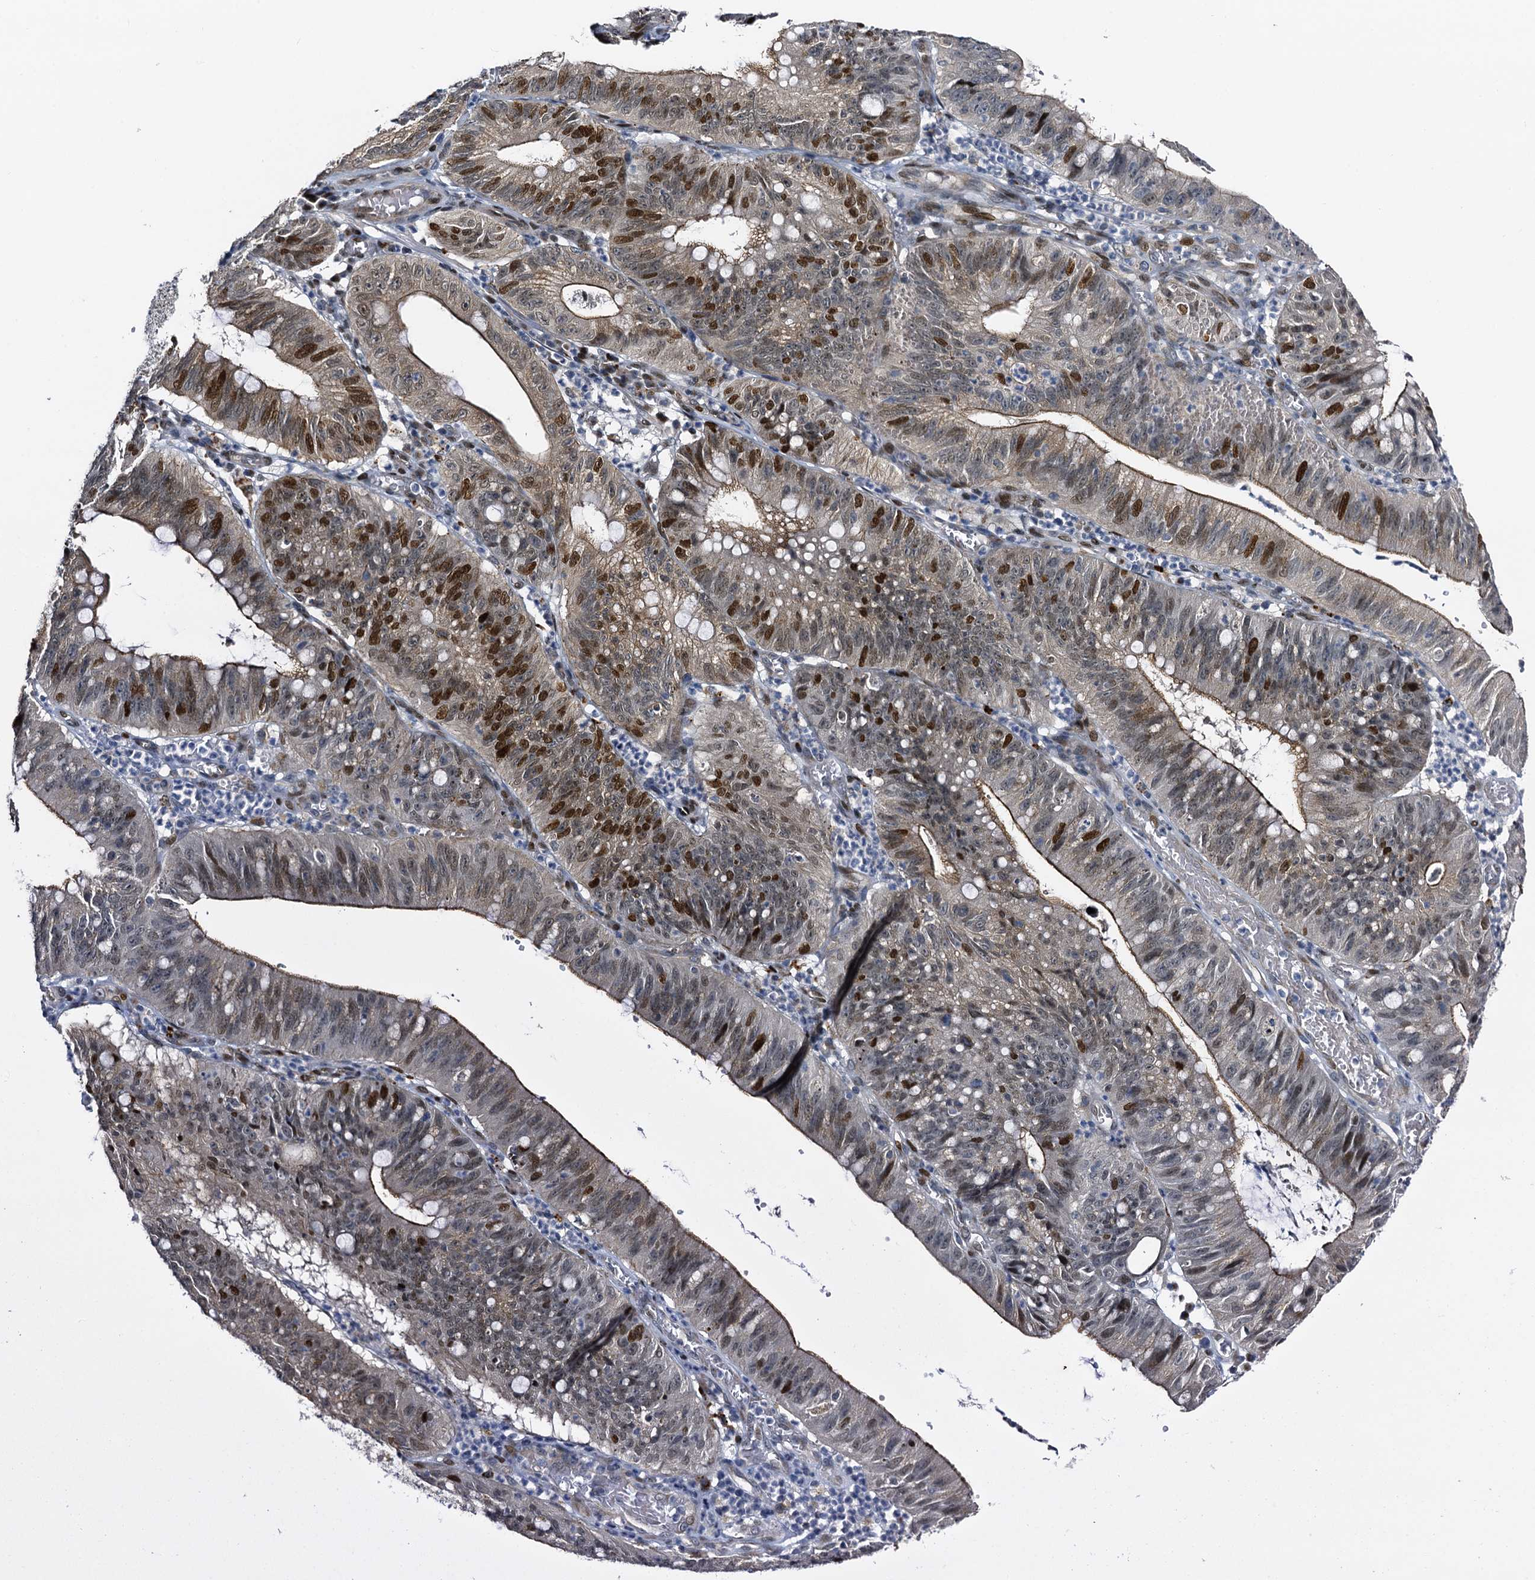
{"staining": {"intensity": "moderate", "quantity": "25%-75%", "location": "nuclear"}, "tissue": "stomach cancer", "cell_type": "Tumor cells", "image_type": "cancer", "snomed": [{"axis": "morphology", "description": "Adenocarcinoma, NOS"}, {"axis": "topography", "description": "Stomach"}], "caption": "Tumor cells exhibit medium levels of moderate nuclear staining in about 25%-75% of cells in stomach adenocarcinoma. (DAB (3,3'-diaminobenzidine) IHC with brightfield microscopy, high magnification).", "gene": "RUFY2", "patient": {"sex": "male", "age": 59}}